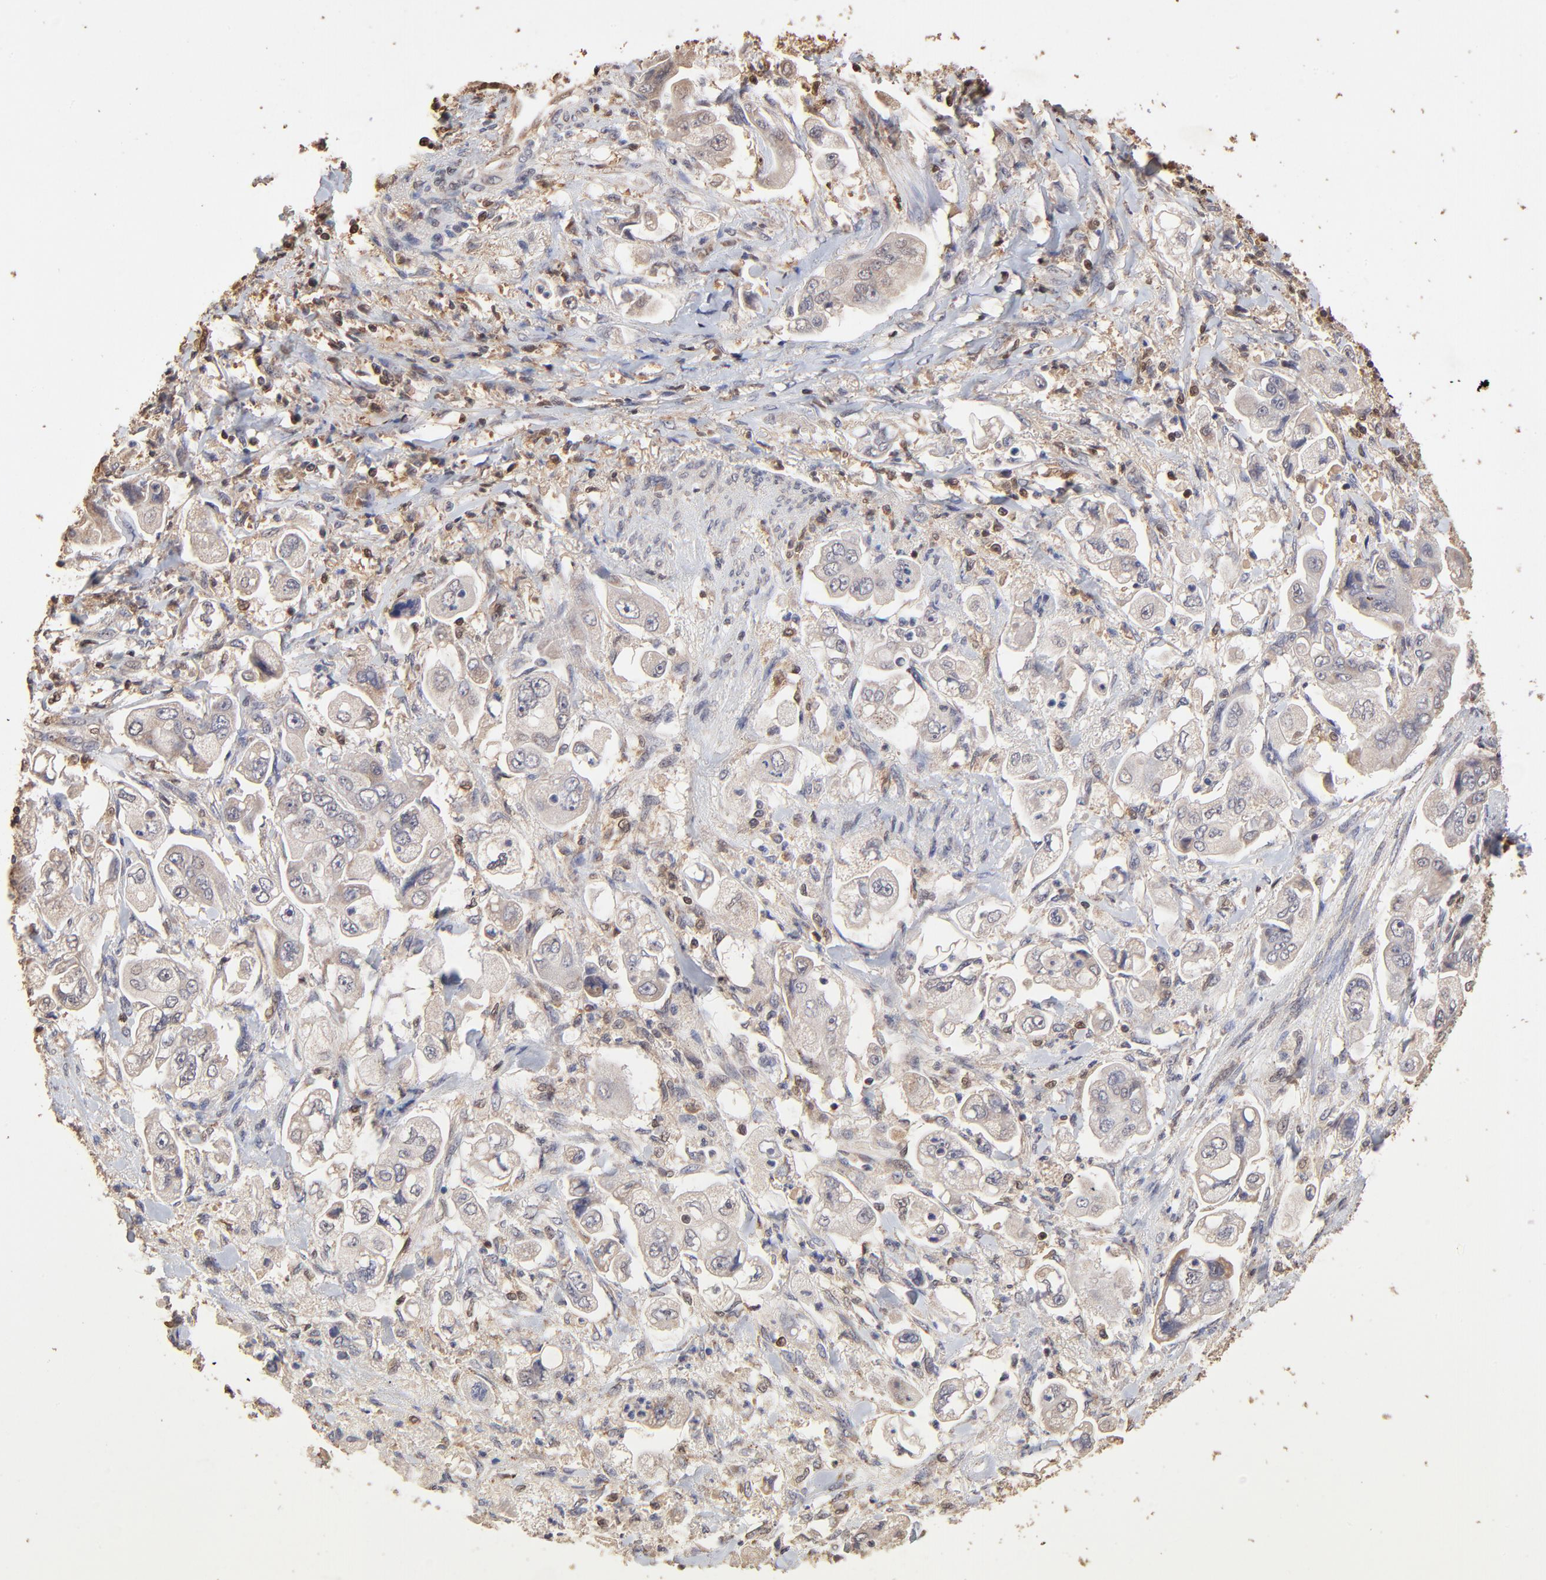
{"staining": {"intensity": "weak", "quantity": "25%-75%", "location": "cytoplasmic/membranous"}, "tissue": "stomach cancer", "cell_type": "Tumor cells", "image_type": "cancer", "snomed": [{"axis": "morphology", "description": "Adenocarcinoma, NOS"}, {"axis": "topography", "description": "Stomach"}], "caption": "Stomach cancer (adenocarcinoma) tissue shows weak cytoplasmic/membranous expression in approximately 25%-75% of tumor cells, visualized by immunohistochemistry.", "gene": "CASP1", "patient": {"sex": "male", "age": 62}}